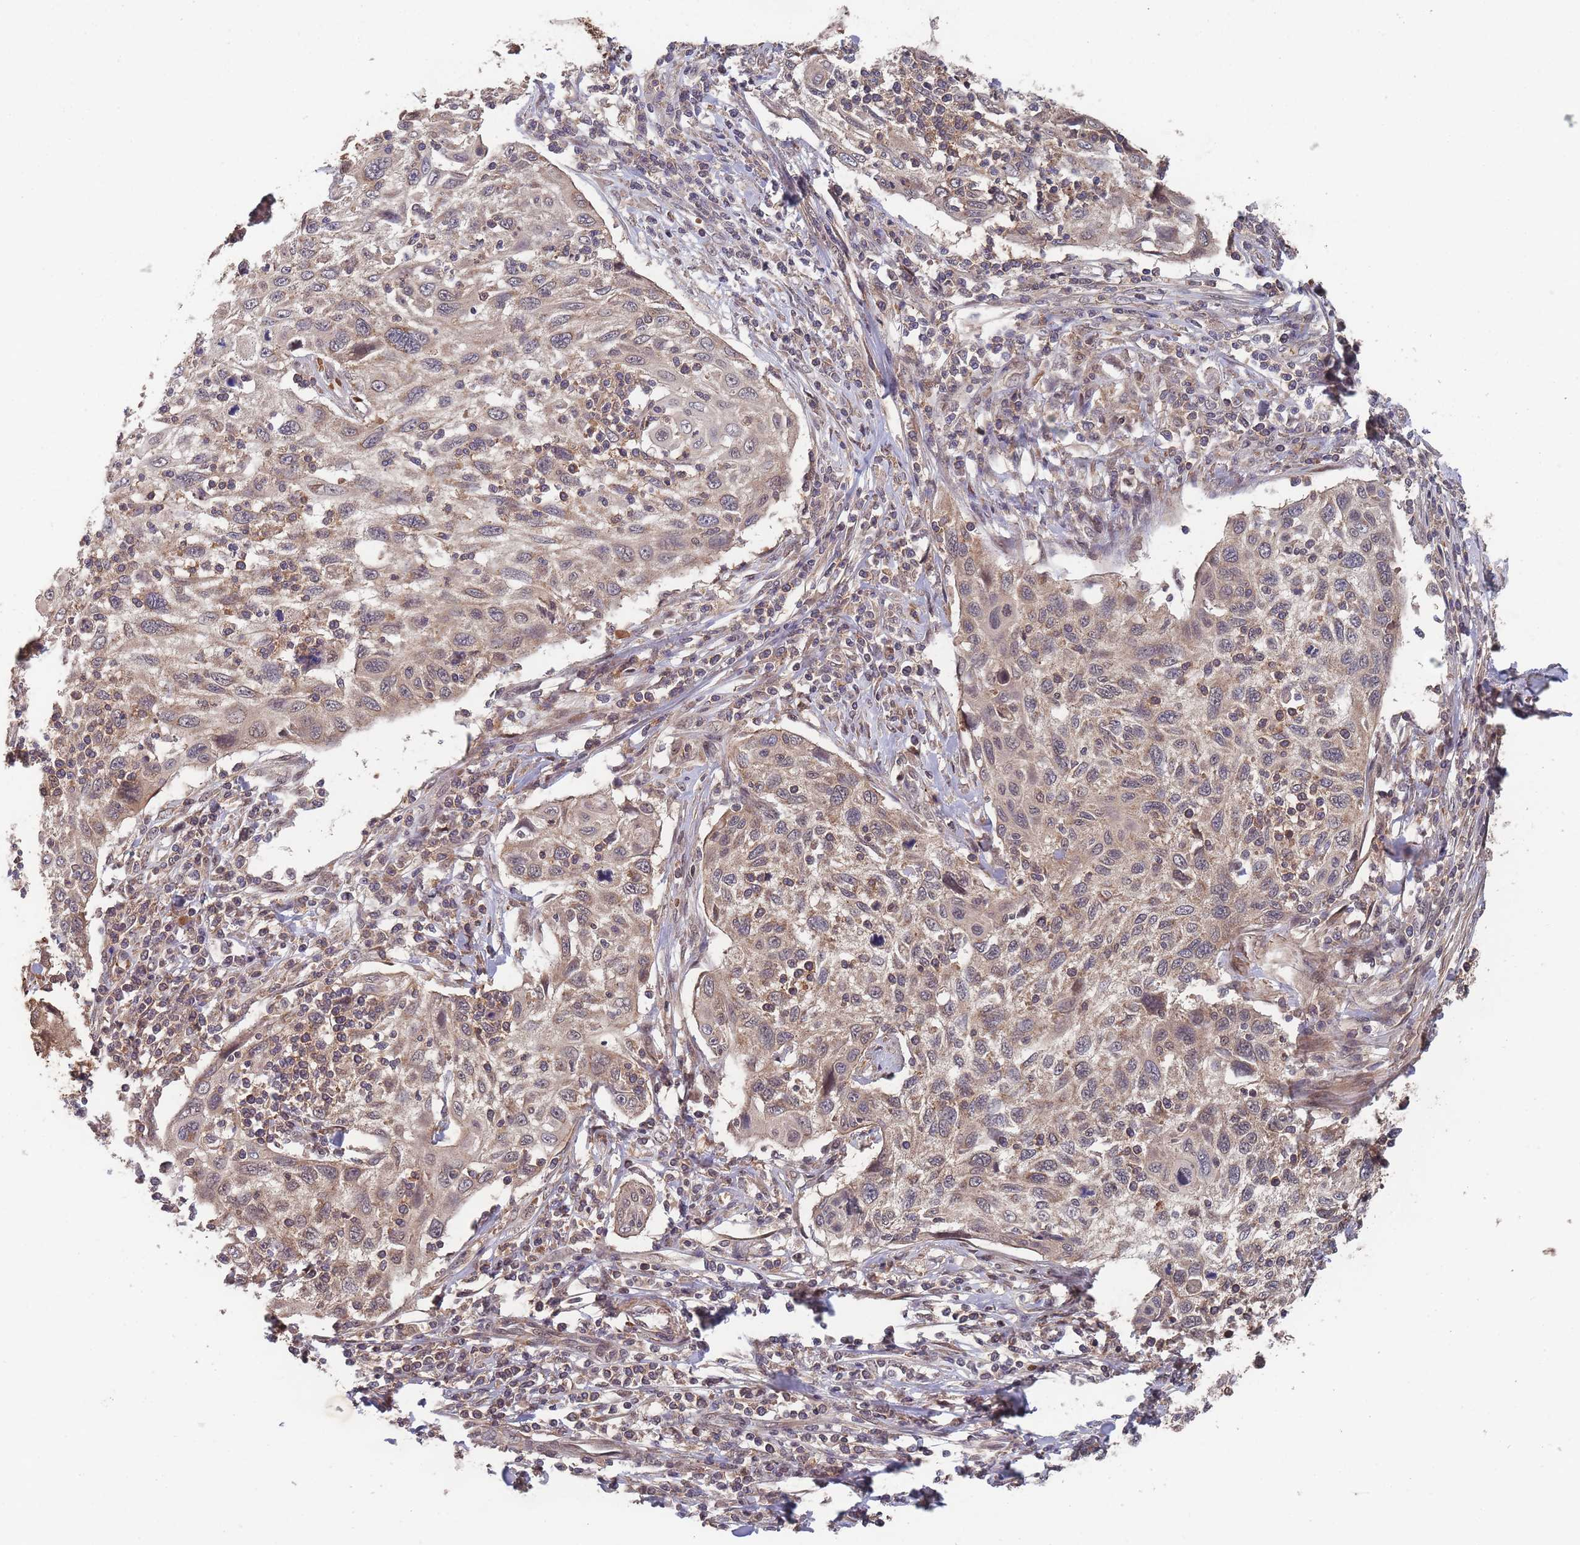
{"staining": {"intensity": "moderate", "quantity": ">75%", "location": "cytoplasmic/membranous"}, "tissue": "cervical cancer", "cell_type": "Tumor cells", "image_type": "cancer", "snomed": [{"axis": "morphology", "description": "Squamous cell carcinoma, NOS"}, {"axis": "topography", "description": "Cervix"}], "caption": "Brown immunohistochemical staining in cervical cancer reveals moderate cytoplasmic/membranous positivity in about >75% of tumor cells. (DAB IHC, brown staining for protein, blue staining for nuclei).", "gene": "SF3B1", "patient": {"sex": "female", "age": 70}}